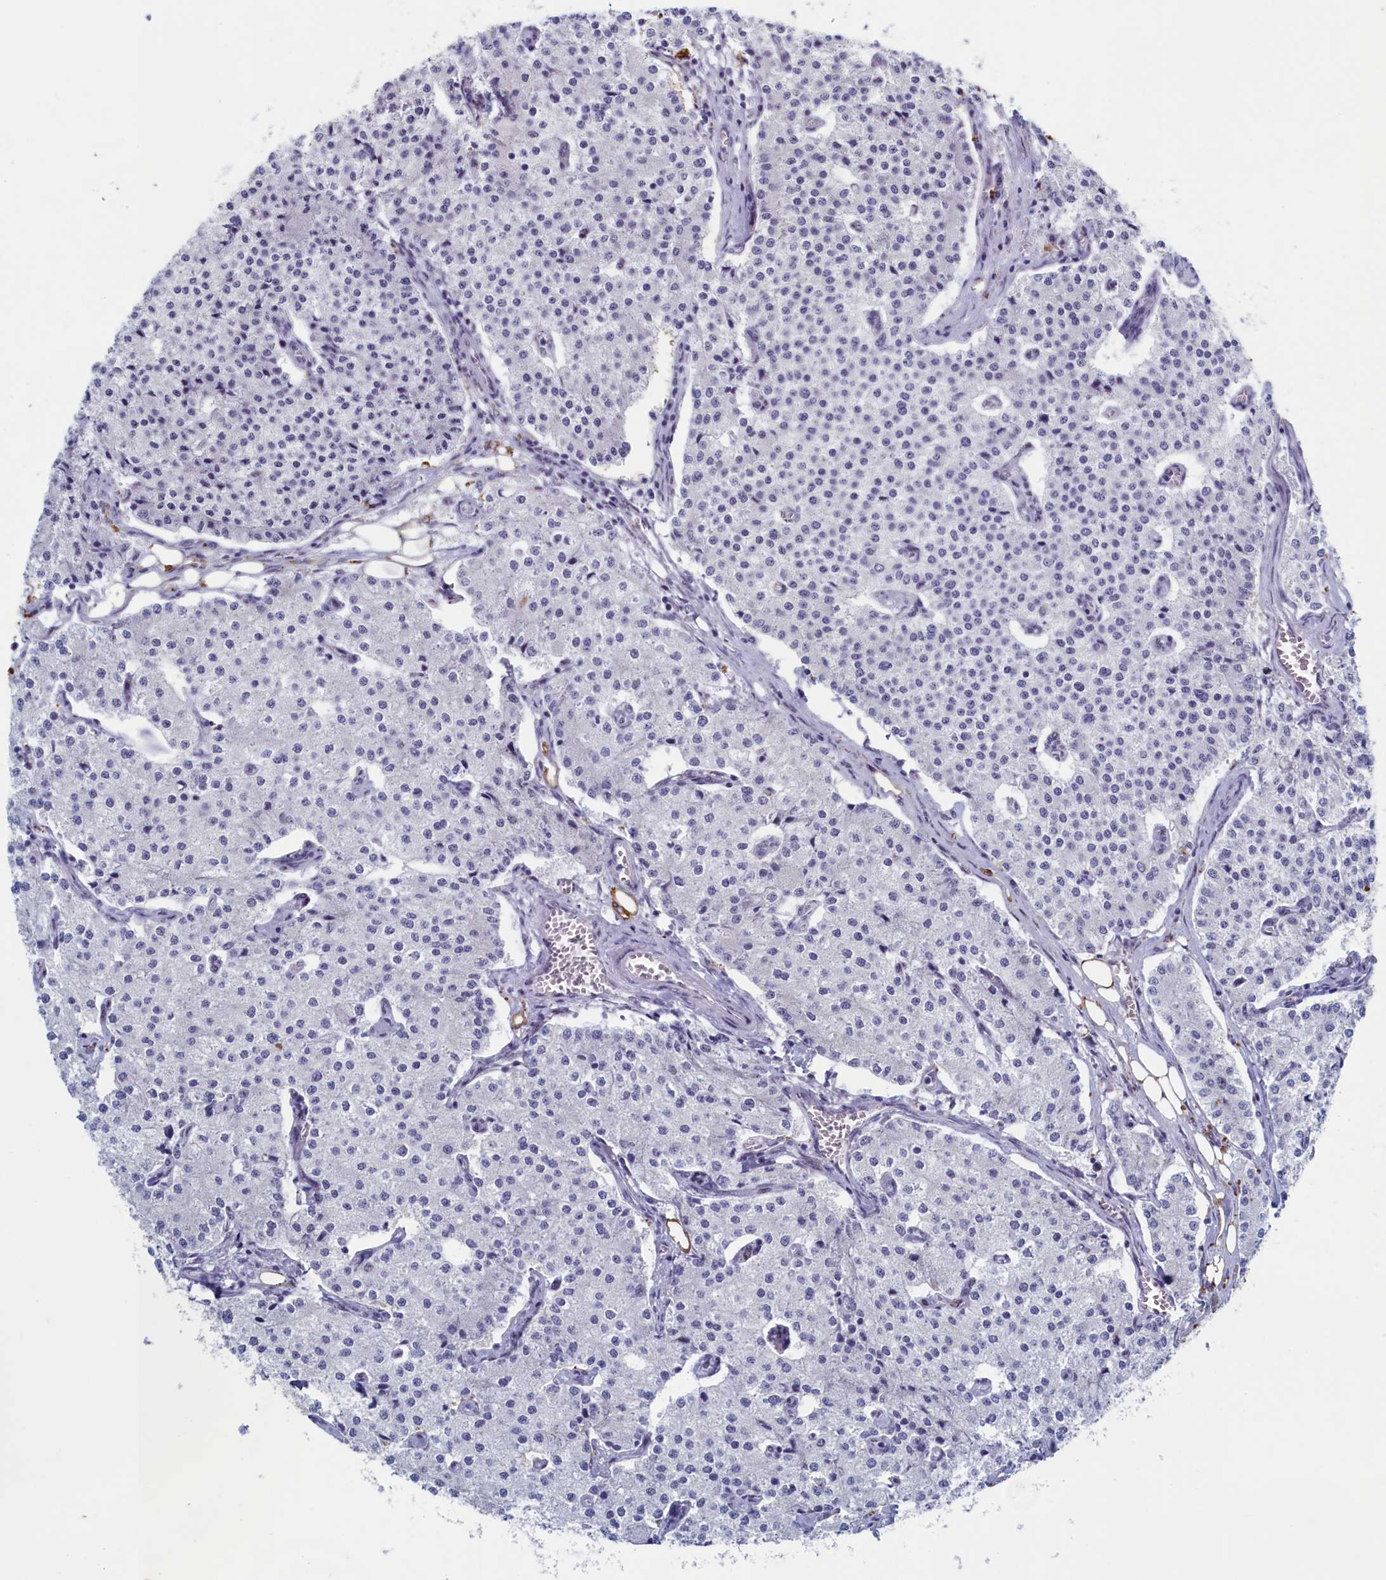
{"staining": {"intensity": "negative", "quantity": "none", "location": "none"}, "tissue": "carcinoid", "cell_type": "Tumor cells", "image_type": "cancer", "snomed": [{"axis": "morphology", "description": "Carcinoid, malignant, NOS"}, {"axis": "topography", "description": "Colon"}], "caption": "Immunohistochemistry (IHC) image of neoplastic tissue: malignant carcinoid stained with DAB displays no significant protein expression in tumor cells.", "gene": "WDR76", "patient": {"sex": "female", "age": 52}}